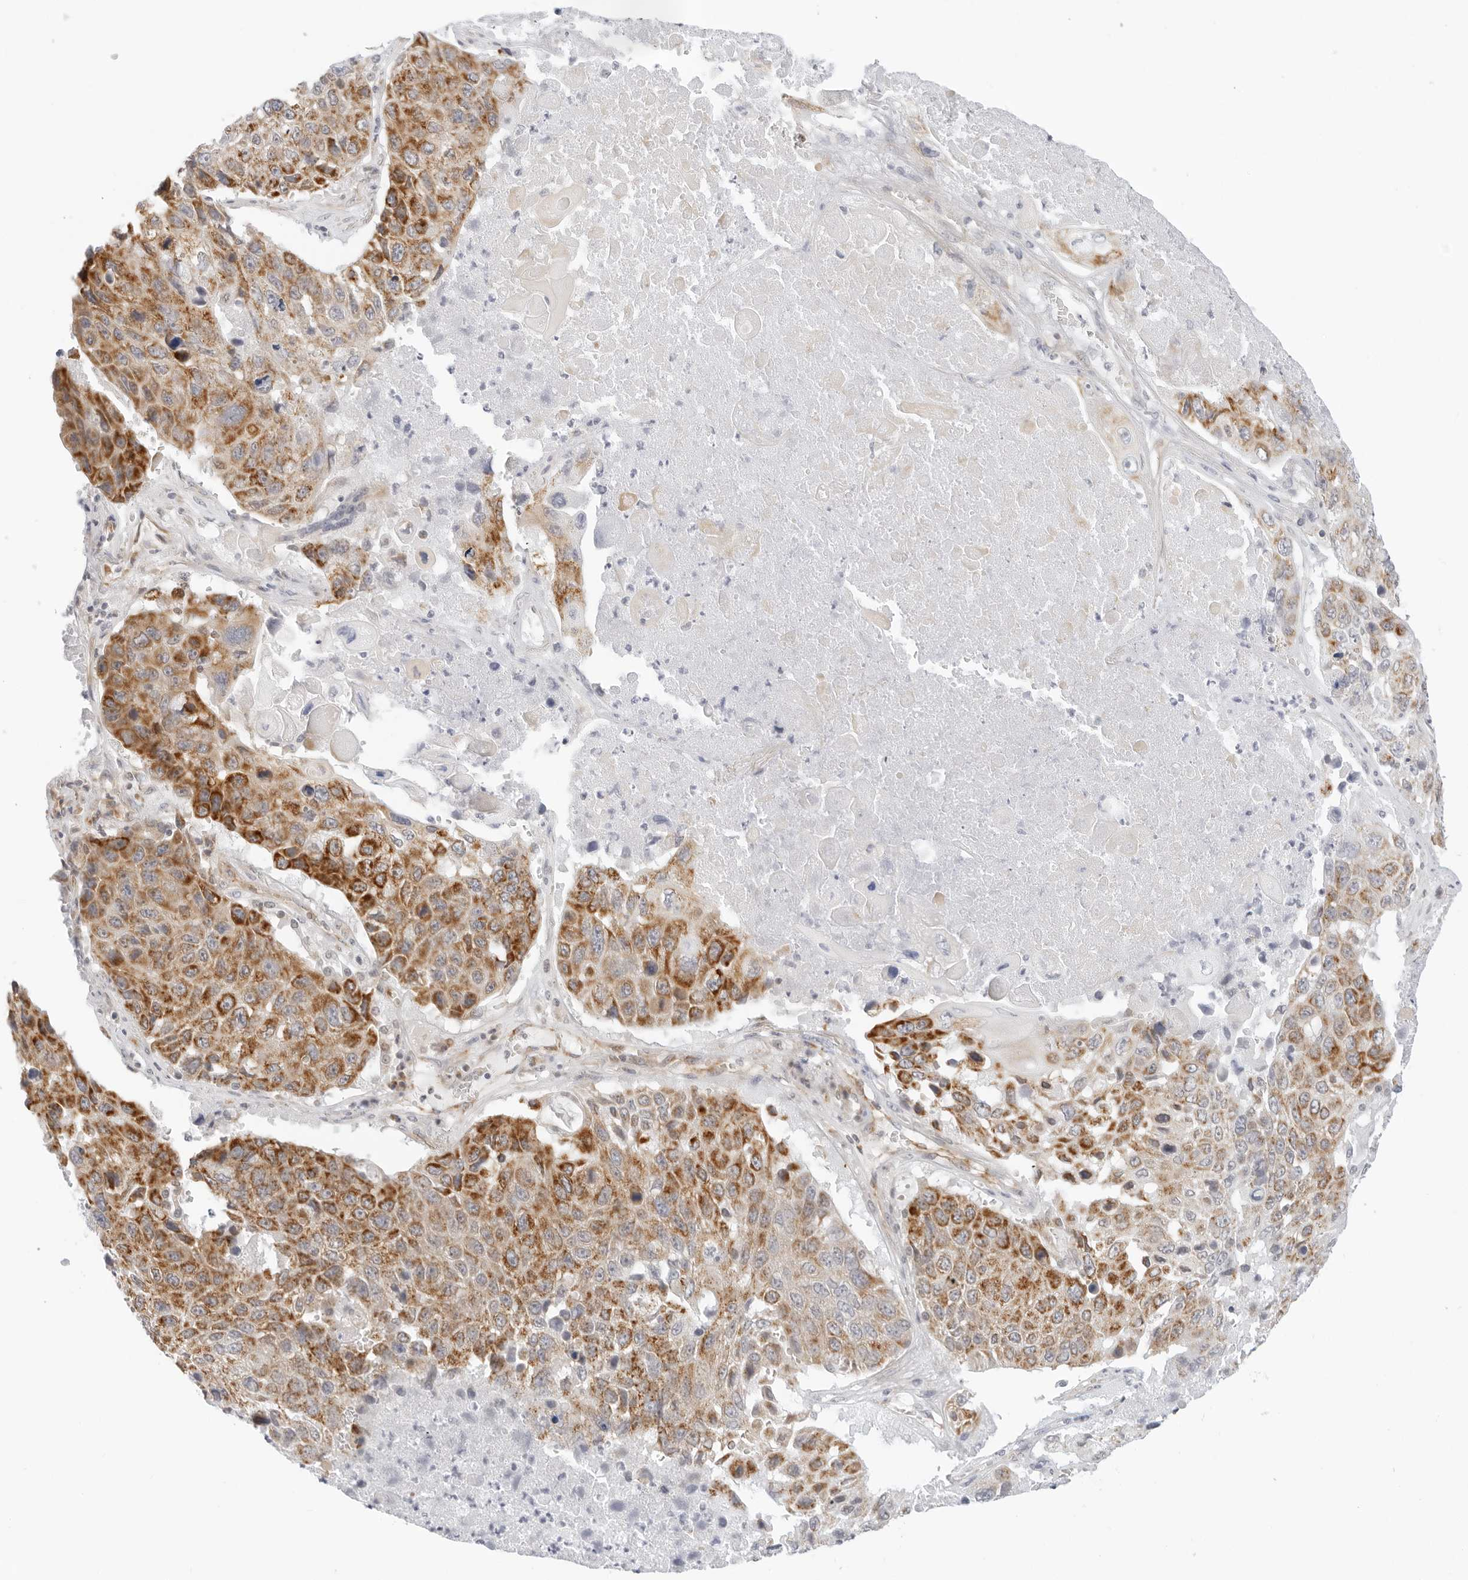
{"staining": {"intensity": "strong", "quantity": ">75%", "location": "cytoplasmic/membranous"}, "tissue": "lung cancer", "cell_type": "Tumor cells", "image_type": "cancer", "snomed": [{"axis": "morphology", "description": "Squamous cell carcinoma, NOS"}, {"axis": "topography", "description": "Lung"}], "caption": "DAB immunohistochemical staining of lung cancer exhibits strong cytoplasmic/membranous protein positivity in about >75% of tumor cells.", "gene": "RC3H1", "patient": {"sex": "male", "age": 61}}